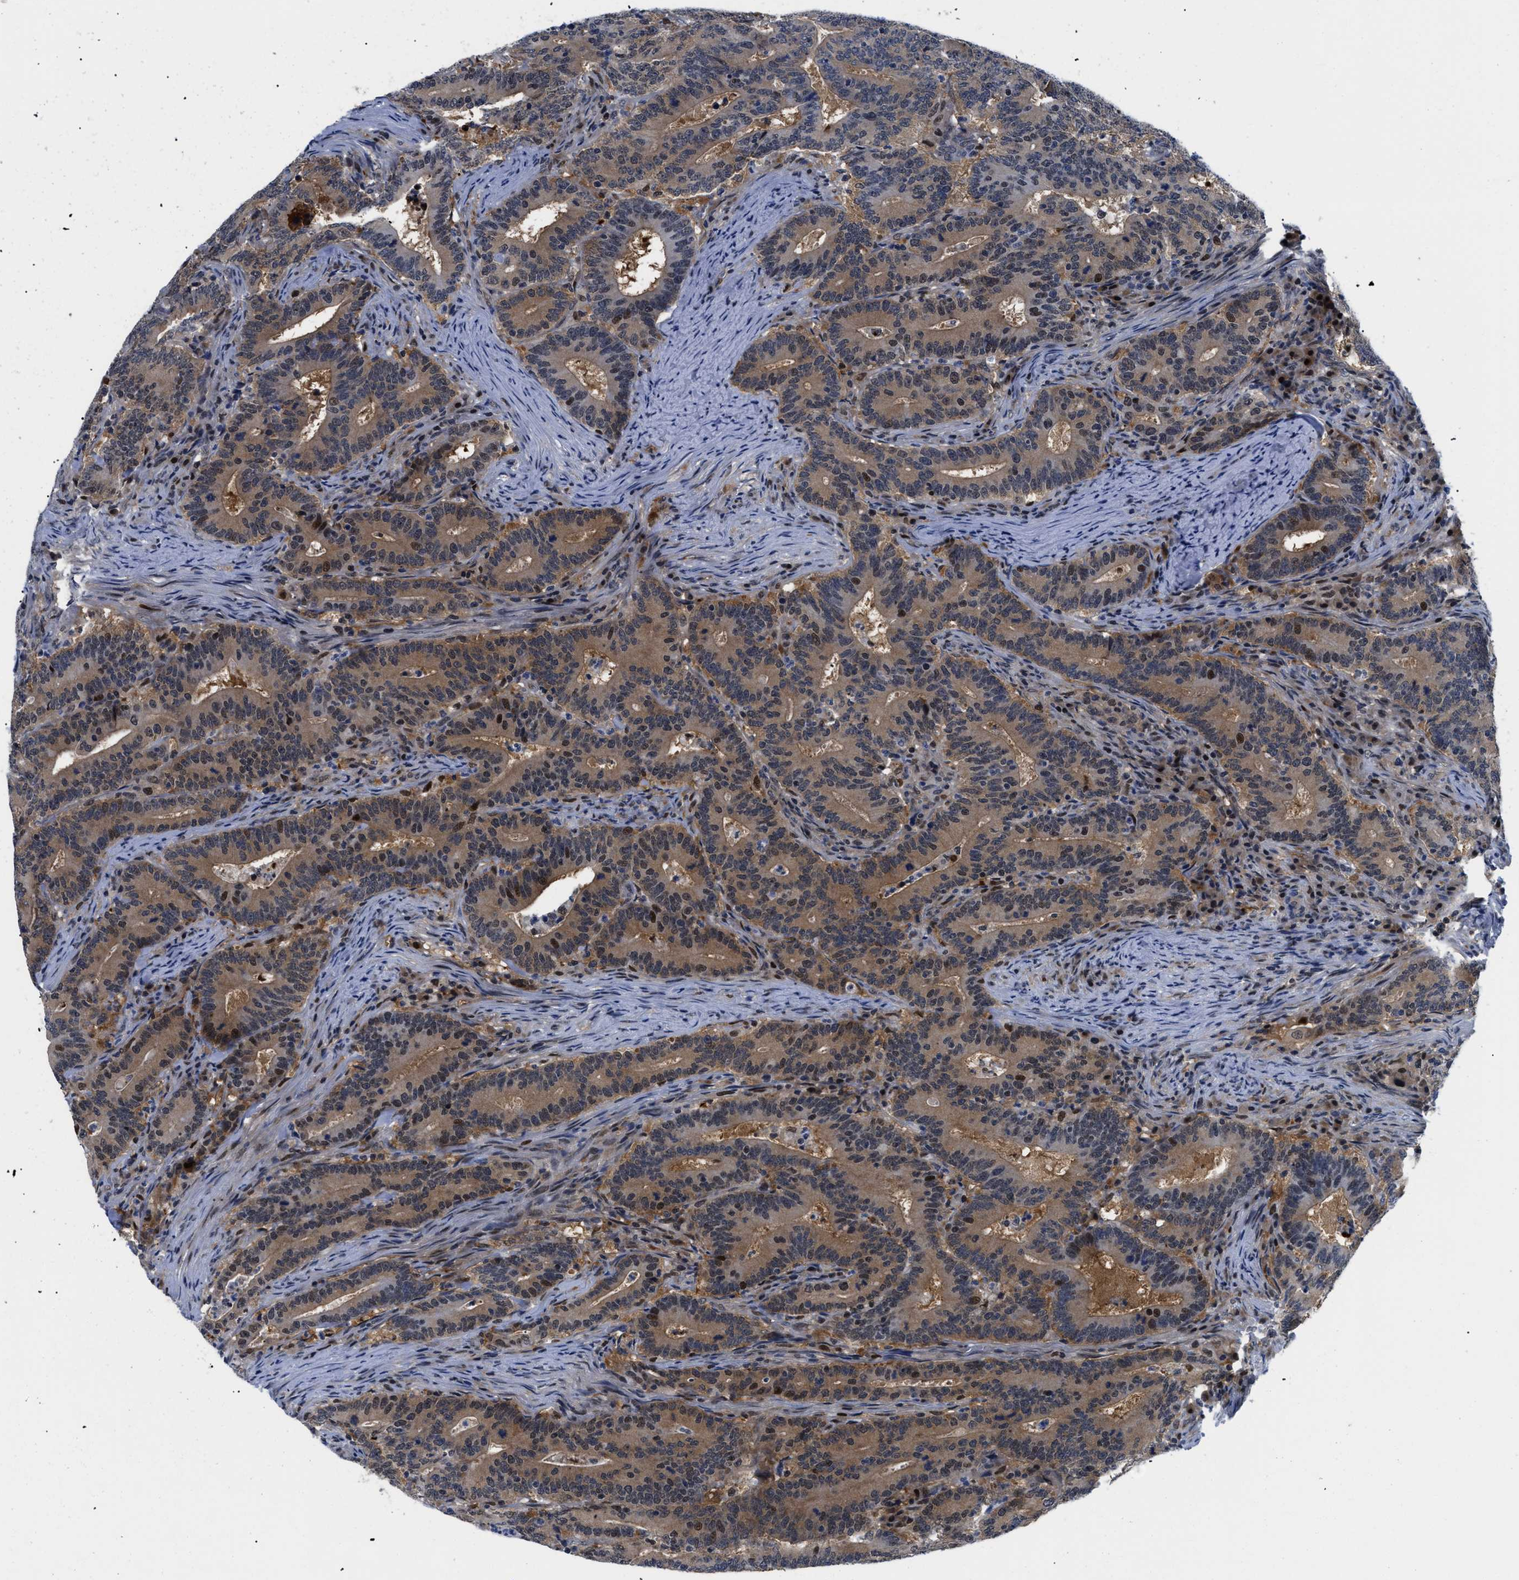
{"staining": {"intensity": "moderate", "quantity": ">75%", "location": "cytoplasmic/membranous,nuclear"}, "tissue": "colorectal cancer", "cell_type": "Tumor cells", "image_type": "cancer", "snomed": [{"axis": "morphology", "description": "Adenocarcinoma, NOS"}, {"axis": "topography", "description": "Colon"}], "caption": "Immunohistochemistry (IHC) histopathology image of neoplastic tissue: human adenocarcinoma (colorectal) stained using IHC exhibits medium levels of moderate protein expression localized specifically in the cytoplasmic/membranous and nuclear of tumor cells, appearing as a cytoplasmic/membranous and nuclear brown color.", "gene": "SLC29A2", "patient": {"sex": "female", "age": 66}}